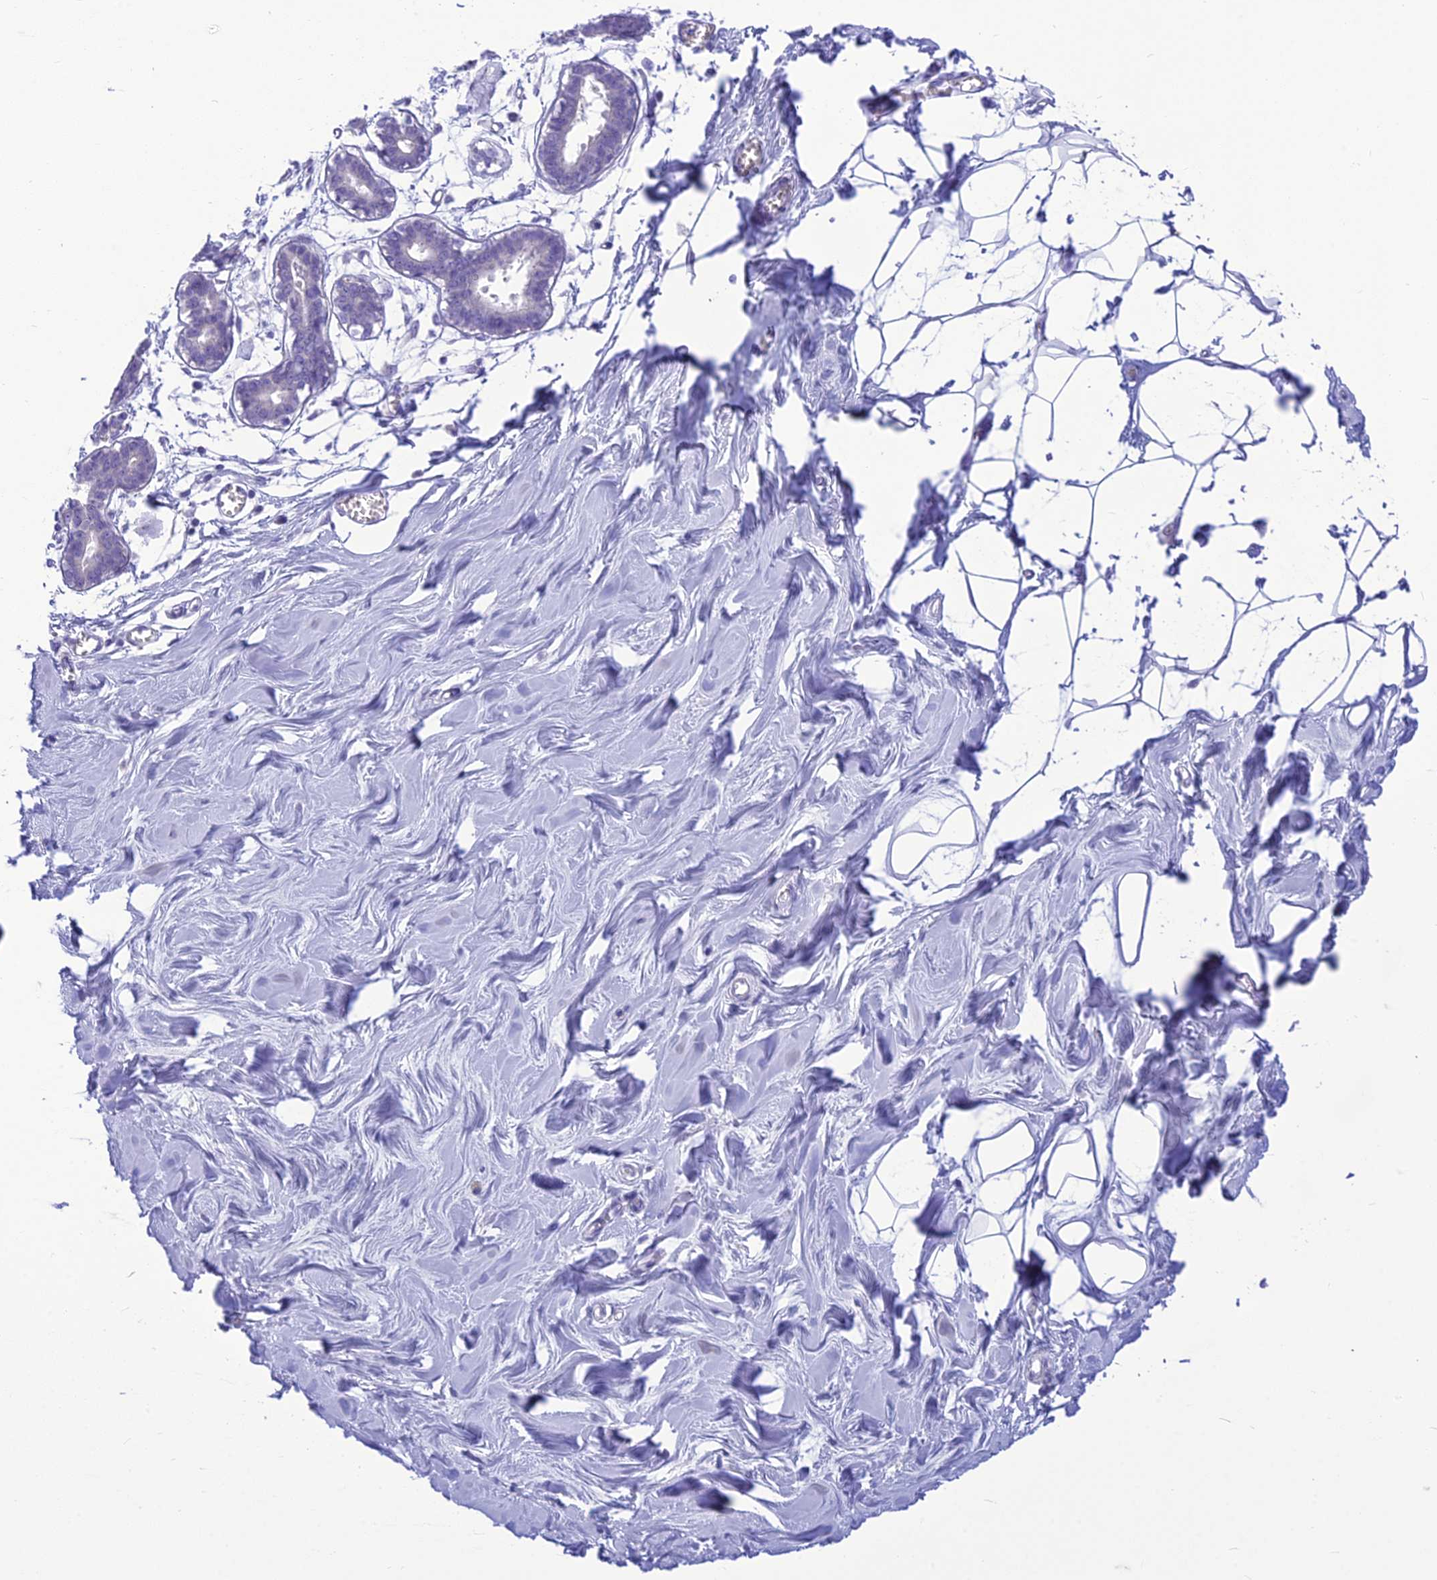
{"staining": {"intensity": "negative", "quantity": "none", "location": "none"}, "tissue": "breast", "cell_type": "Adipocytes", "image_type": "normal", "snomed": [{"axis": "morphology", "description": "Normal tissue, NOS"}, {"axis": "topography", "description": "Breast"}], "caption": "Immunohistochemical staining of benign human breast shows no significant expression in adipocytes.", "gene": "DHDH", "patient": {"sex": "female", "age": 27}}